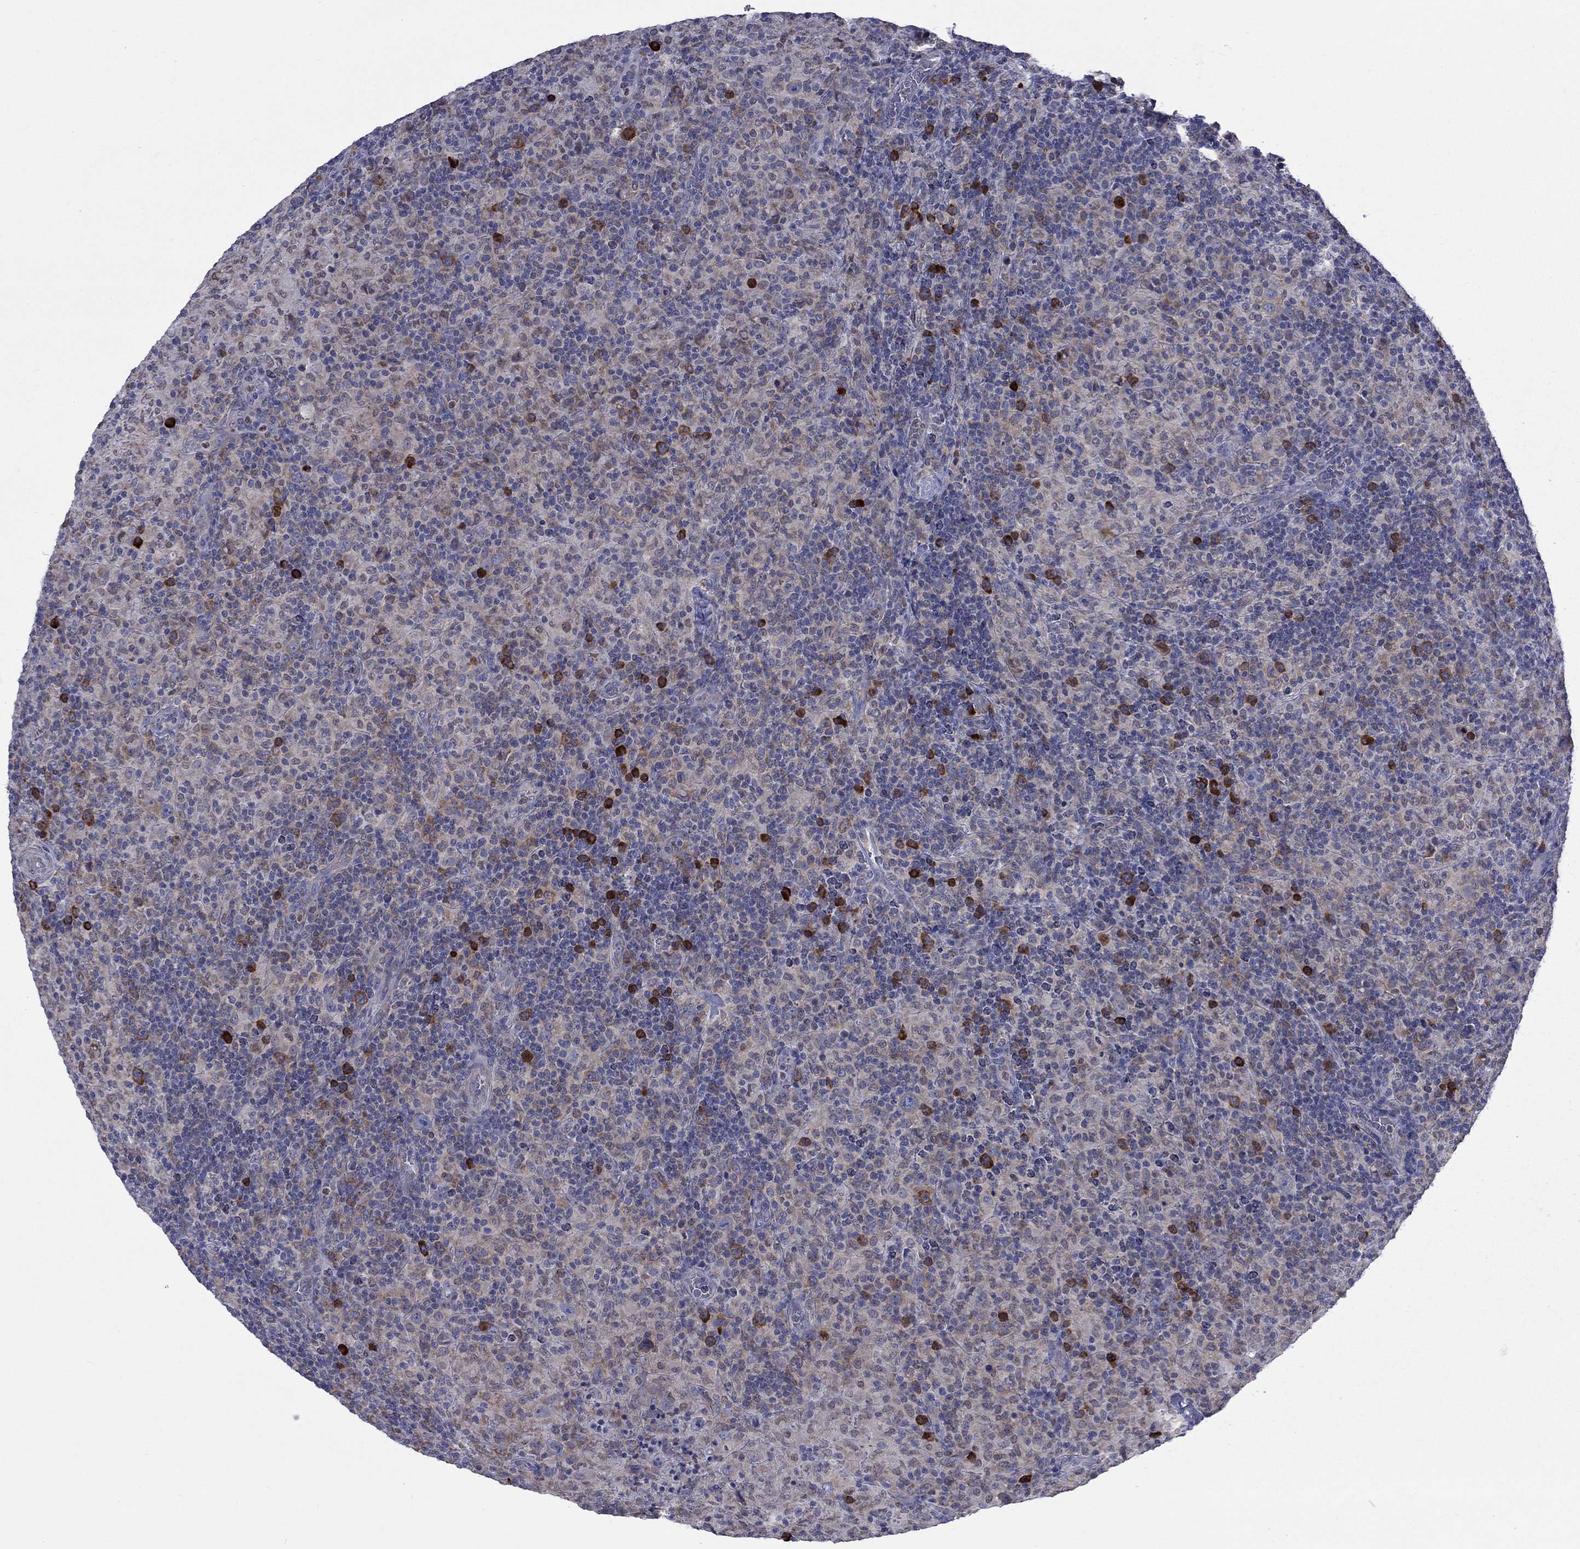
{"staining": {"intensity": "negative", "quantity": "none", "location": "none"}, "tissue": "lymphoma", "cell_type": "Tumor cells", "image_type": "cancer", "snomed": [{"axis": "morphology", "description": "Hodgkin's disease, NOS"}, {"axis": "topography", "description": "Lymph node"}], "caption": "There is no significant positivity in tumor cells of lymphoma.", "gene": "PABPC4", "patient": {"sex": "male", "age": 70}}